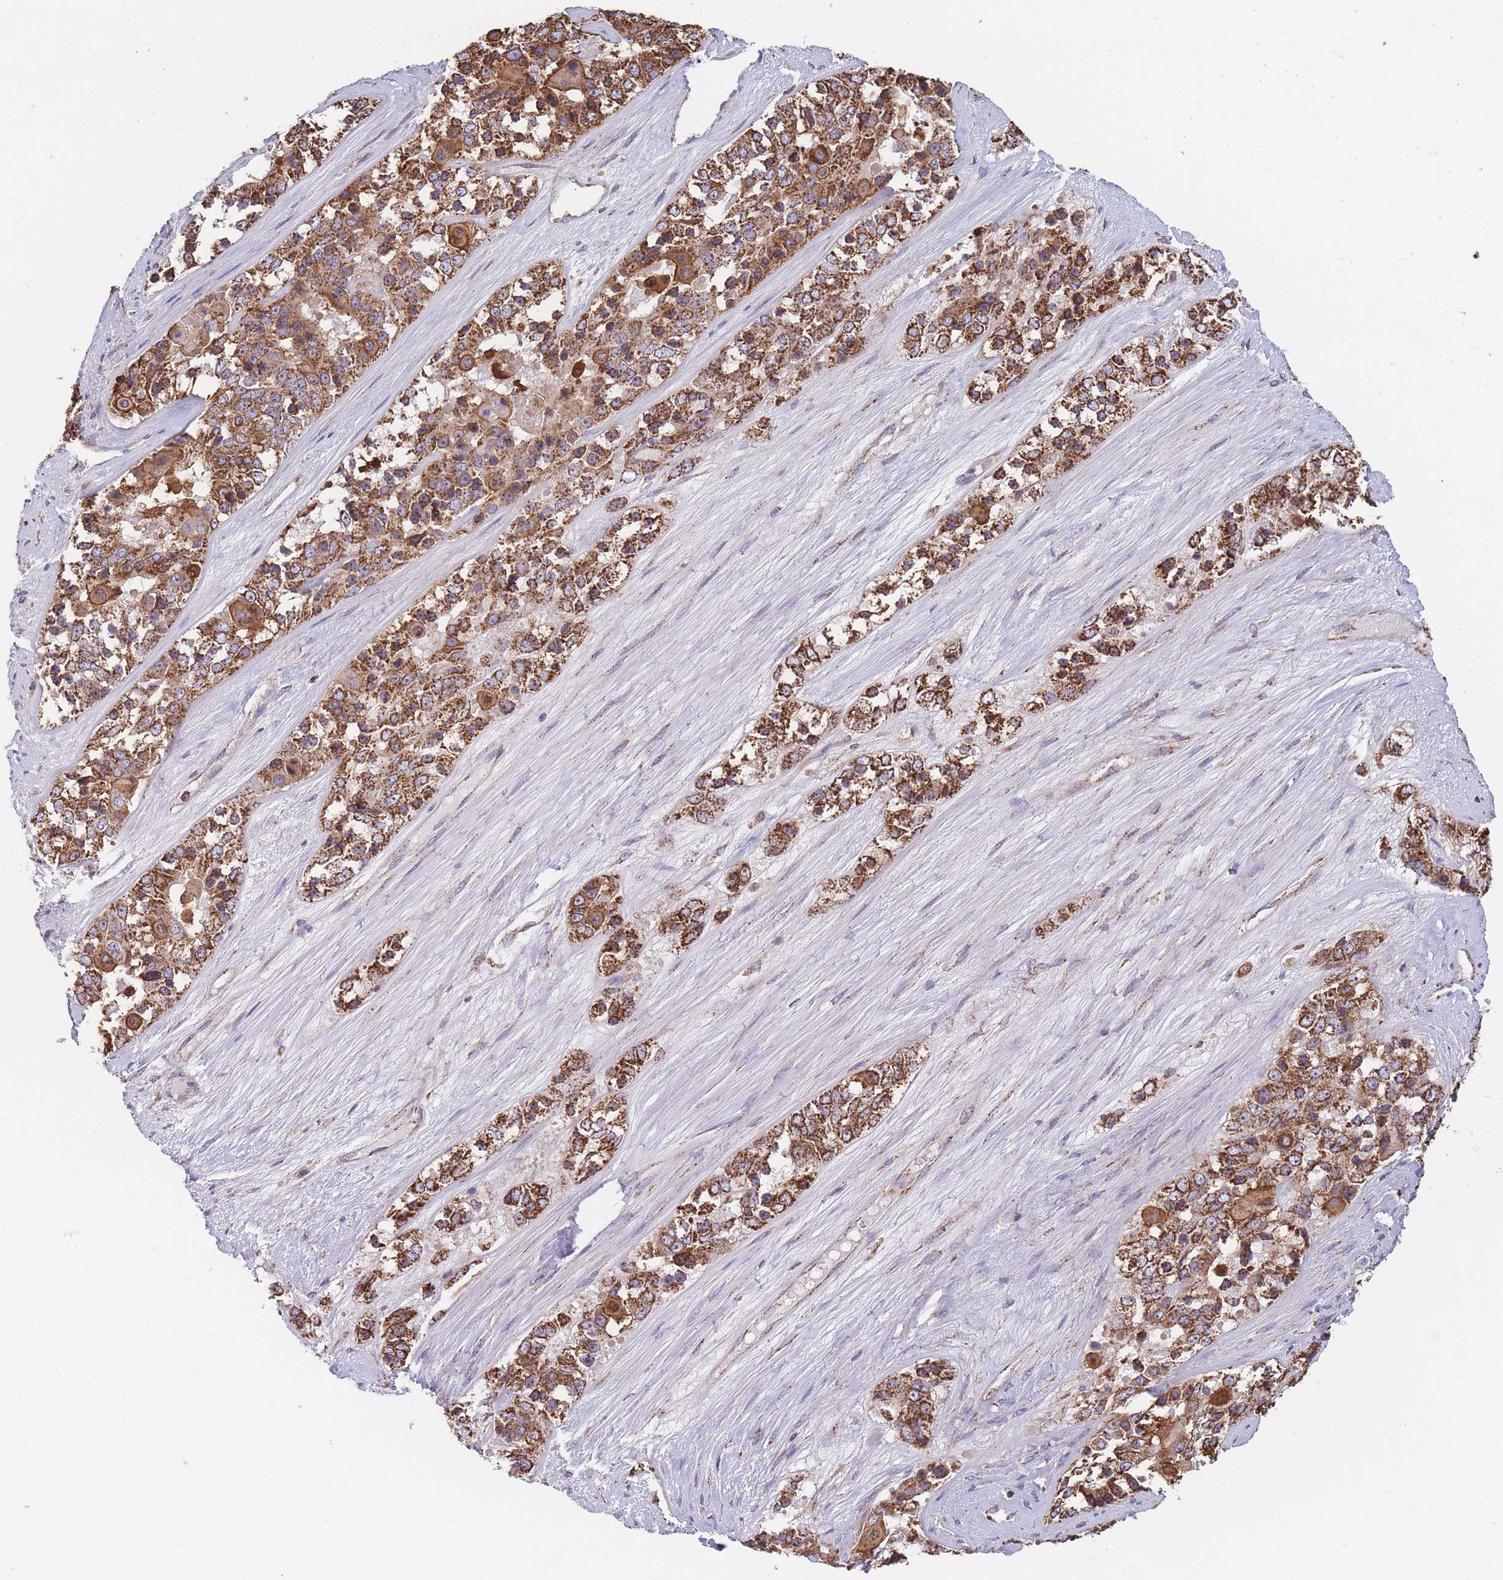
{"staining": {"intensity": "strong", "quantity": ">75%", "location": "cytoplasmic/membranous"}, "tissue": "ovarian cancer", "cell_type": "Tumor cells", "image_type": "cancer", "snomed": [{"axis": "morphology", "description": "Carcinoma, endometroid"}, {"axis": "topography", "description": "Ovary"}], "caption": "Brown immunohistochemical staining in human endometroid carcinoma (ovarian) displays strong cytoplasmic/membranous positivity in approximately >75% of tumor cells.", "gene": "FKBP8", "patient": {"sex": "female", "age": 51}}